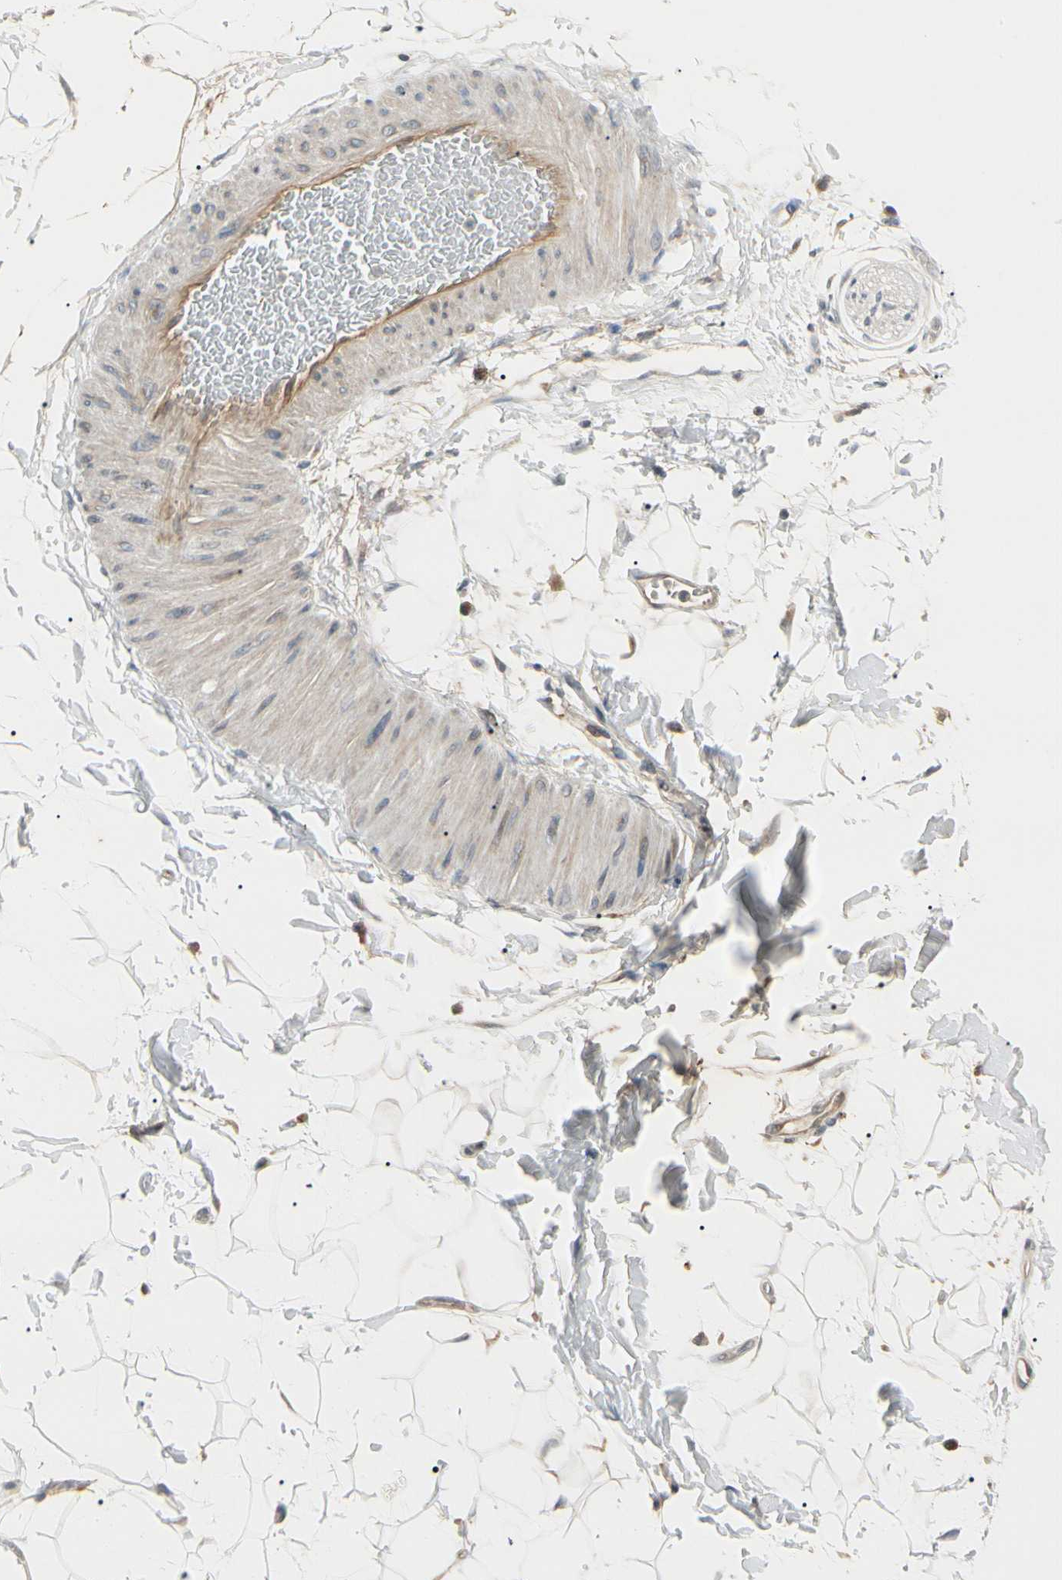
{"staining": {"intensity": "negative", "quantity": "none", "location": "none"}, "tissue": "adipose tissue", "cell_type": "Adipocytes", "image_type": "normal", "snomed": [{"axis": "morphology", "description": "Normal tissue, NOS"}, {"axis": "topography", "description": "Soft tissue"}], "caption": "IHC image of unremarkable adipose tissue: human adipose tissue stained with DAB (3,3'-diaminobenzidine) displays no significant protein positivity in adipocytes.", "gene": "F2R", "patient": {"sex": "male", "age": 72}}